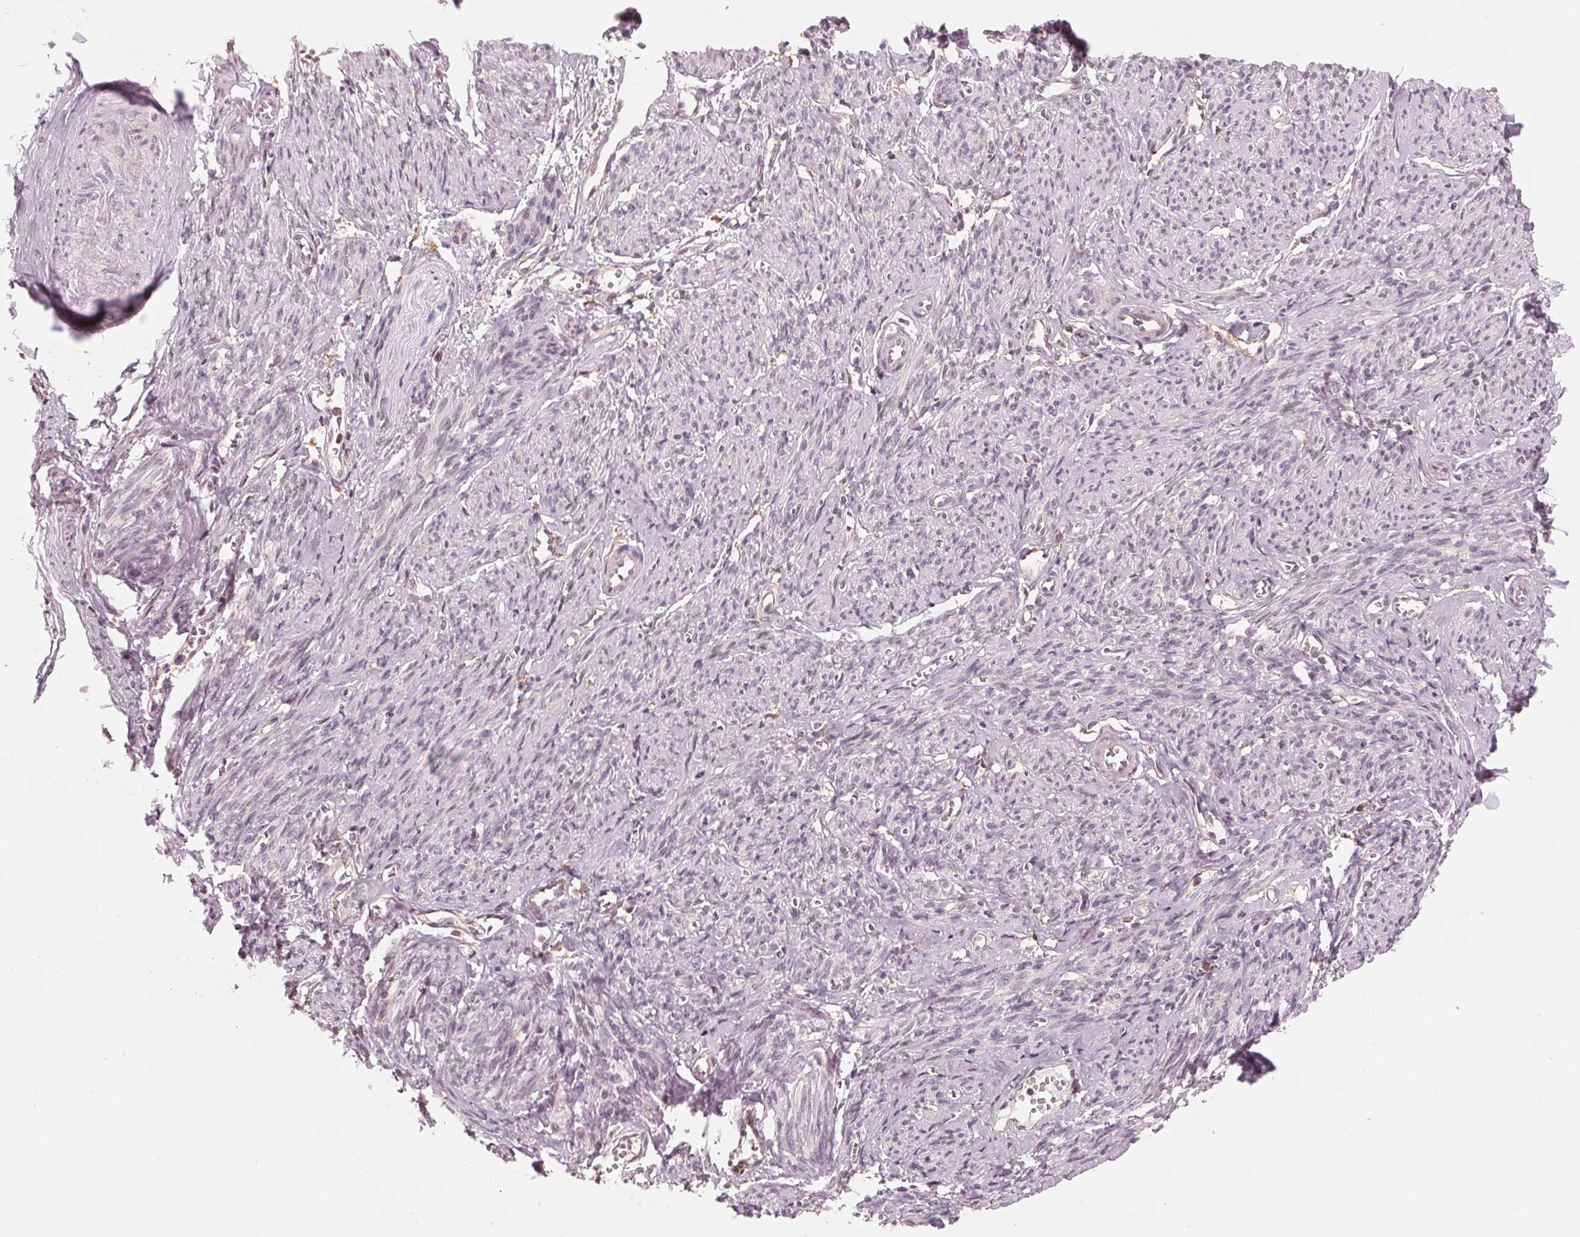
{"staining": {"intensity": "negative", "quantity": "none", "location": "none"}, "tissue": "smooth muscle", "cell_type": "Smooth muscle cells", "image_type": "normal", "snomed": [{"axis": "morphology", "description": "Normal tissue, NOS"}, {"axis": "topography", "description": "Smooth muscle"}], "caption": "The photomicrograph exhibits no staining of smooth muscle cells in normal smooth muscle.", "gene": "IL9R", "patient": {"sex": "female", "age": 65}}